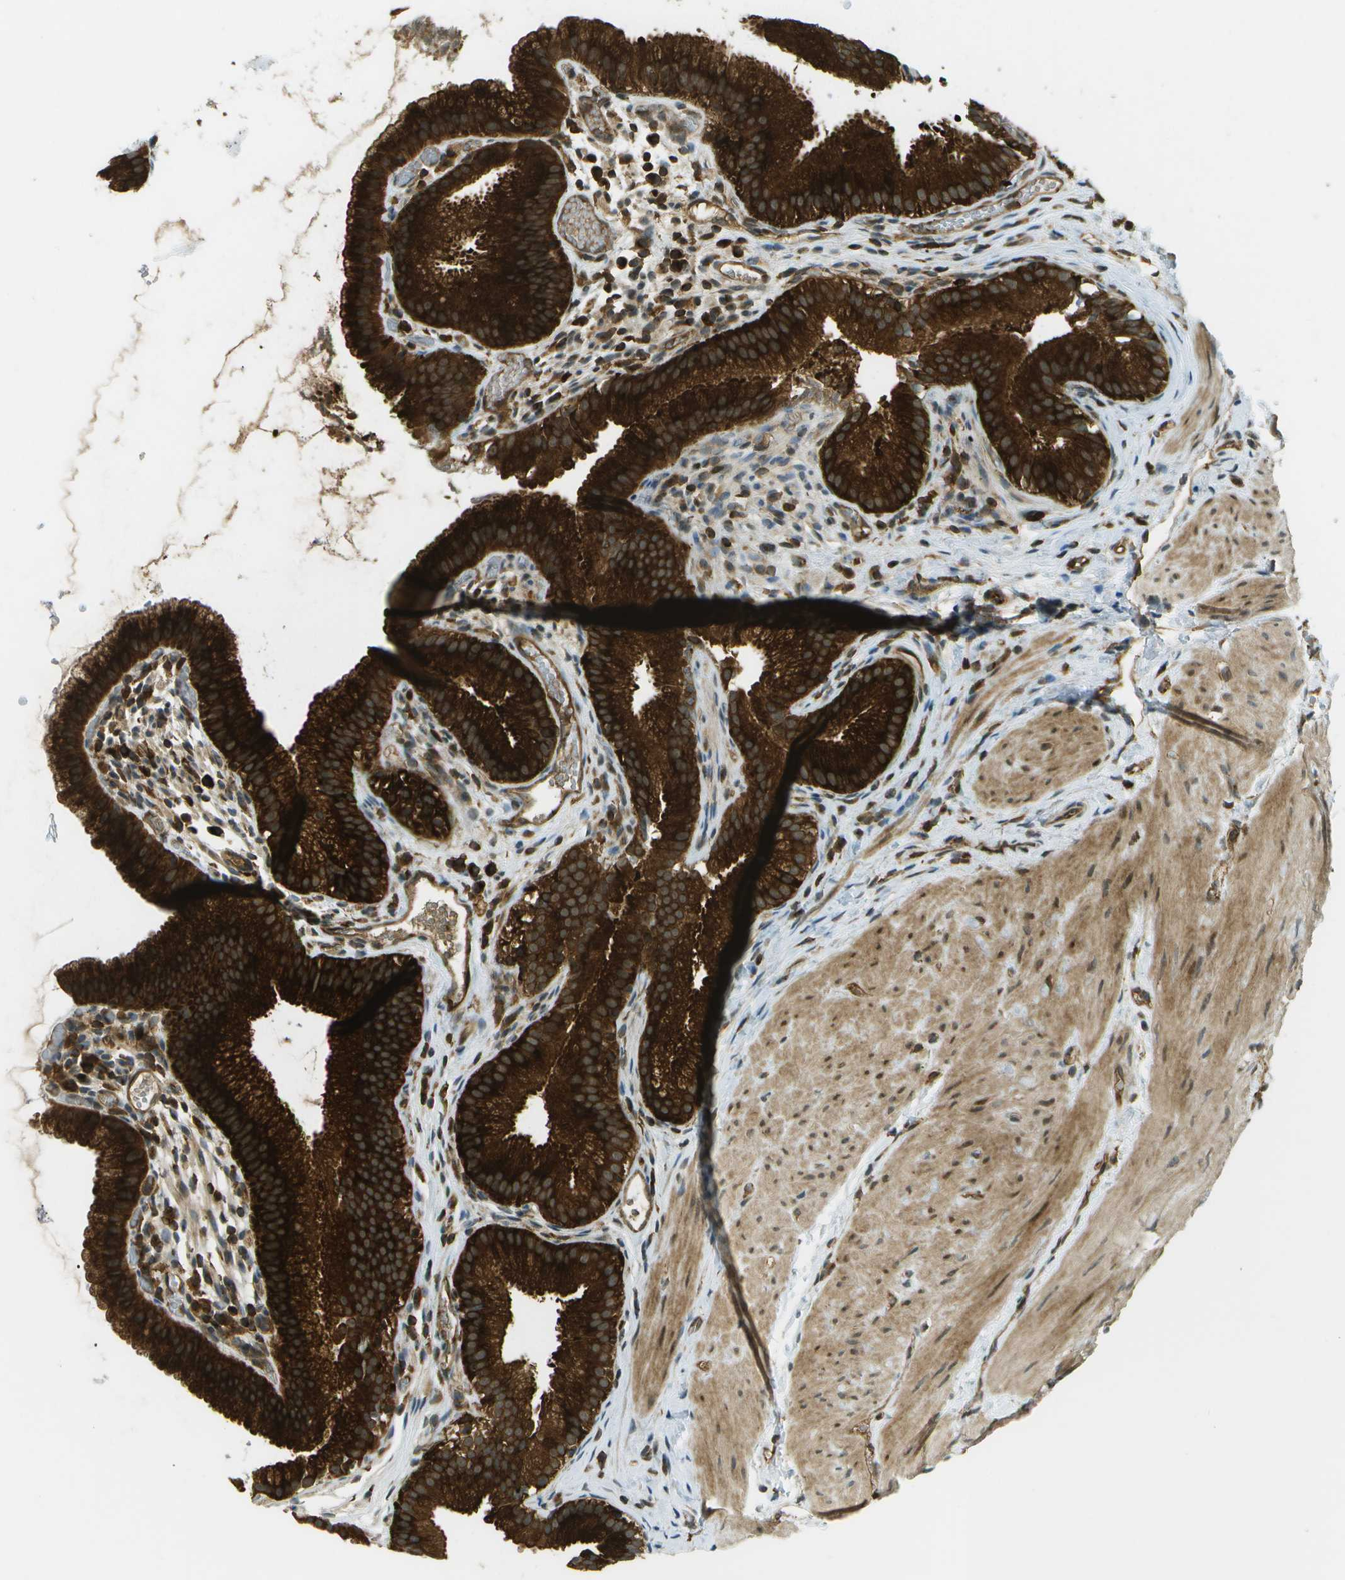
{"staining": {"intensity": "strong", "quantity": ">75%", "location": "cytoplasmic/membranous"}, "tissue": "gallbladder", "cell_type": "Glandular cells", "image_type": "normal", "snomed": [{"axis": "morphology", "description": "Normal tissue, NOS"}, {"axis": "topography", "description": "Gallbladder"}], "caption": "A high-resolution micrograph shows immunohistochemistry (IHC) staining of unremarkable gallbladder, which shows strong cytoplasmic/membranous expression in approximately >75% of glandular cells. (Stains: DAB in brown, nuclei in blue, Microscopy: brightfield microscopy at high magnification).", "gene": "TMTC1", "patient": {"sex": "female", "age": 26}}